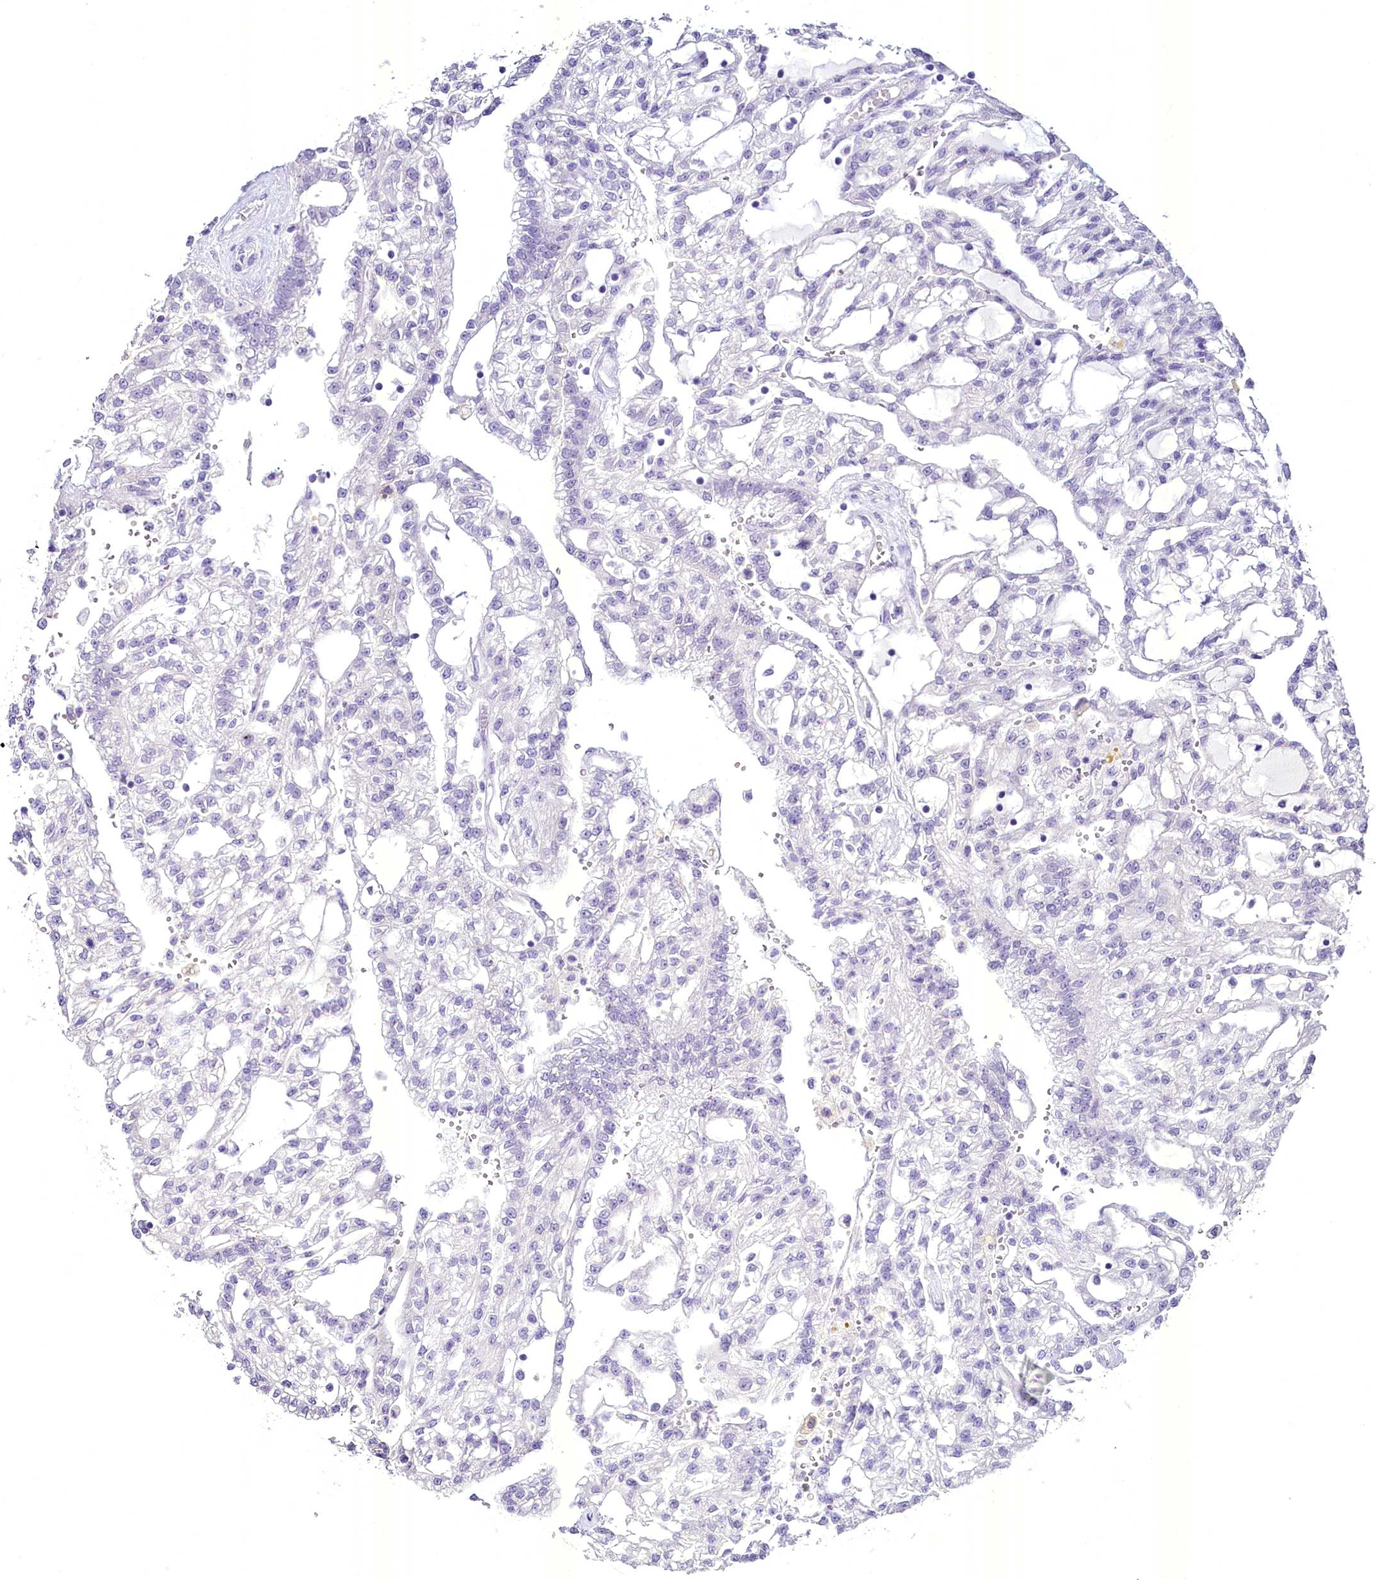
{"staining": {"intensity": "negative", "quantity": "none", "location": "none"}, "tissue": "renal cancer", "cell_type": "Tumor cells", "image_type": "cancer", "snomed": [{"axis": "morphology", "description": "Adenocarcinoma, NOS"}, {"axis": "topography", "description": "Kidney"}], "caption": "This is a histopathology image of IHC staining of renal cancer (adenocarcinoma), which shows no expression in tumor cells. (DAB (3,3'-diaminobenzidine) IHC, high magnification).", "gene": "BANK1", "patient": {"sex": "male", "age": 63}}